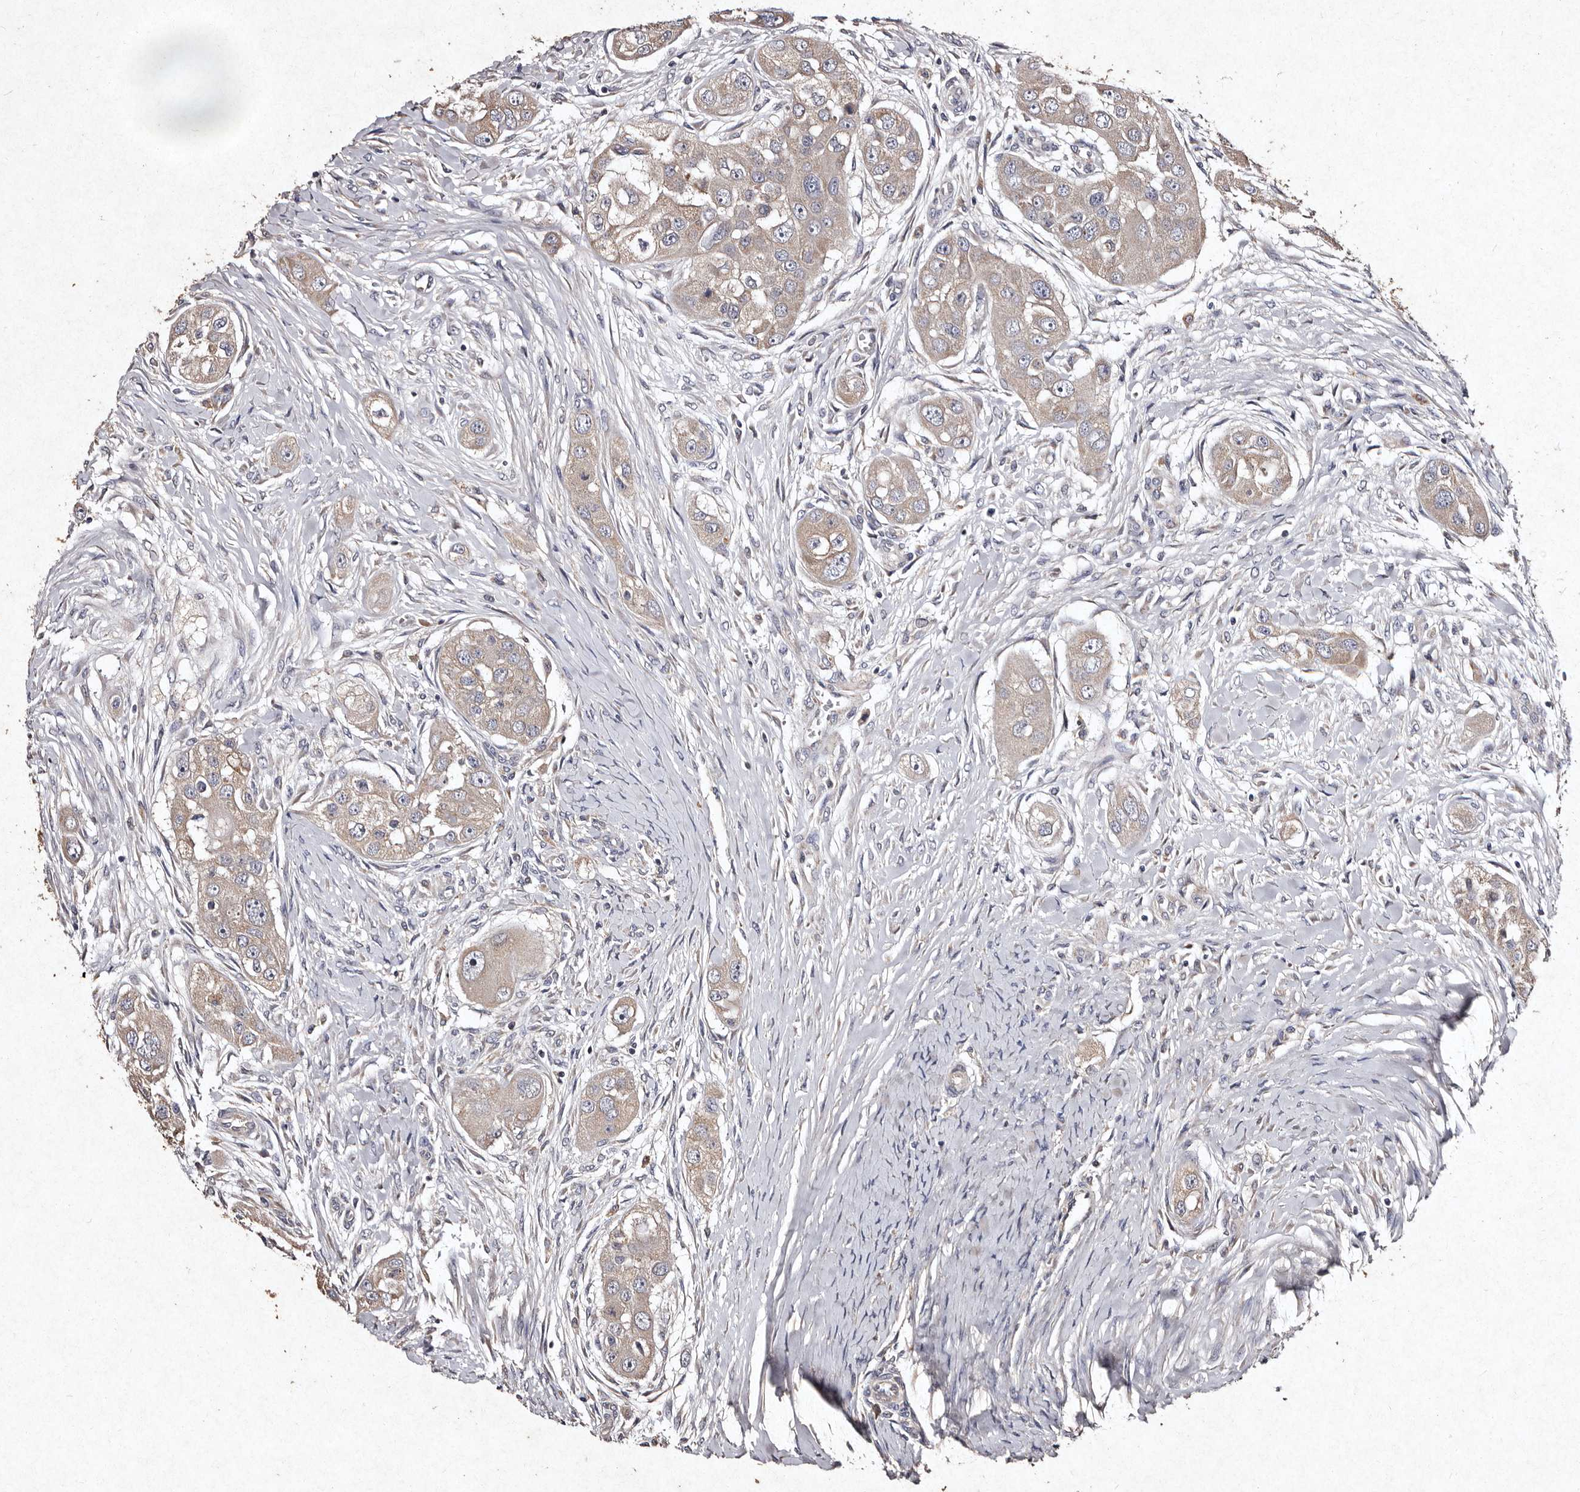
{"staining": {"intensity": "negative", "quantity": "none", "location": "none"}, "tissue": "head and neck cancer", "cell_type": "Tumor cells", "image_type": "cancer", "snomed": [{"axis": "morphology", "description": "Normal tissue, NOS"}, {"axis": "morphology", "description": "Squamous cell carcinoma, NOS"}, {"axis": "topography", "description": "Skeletal muscle"}, {"axis": "topography", "description": "Head-Neck"}], "caption": "IHC of human head and neck cancer (squamous cell carcinoma) demonstrates no positivity in tumor cells.", "gene": "TFB1M", "patient": {"sex": "male", "age": 51}}